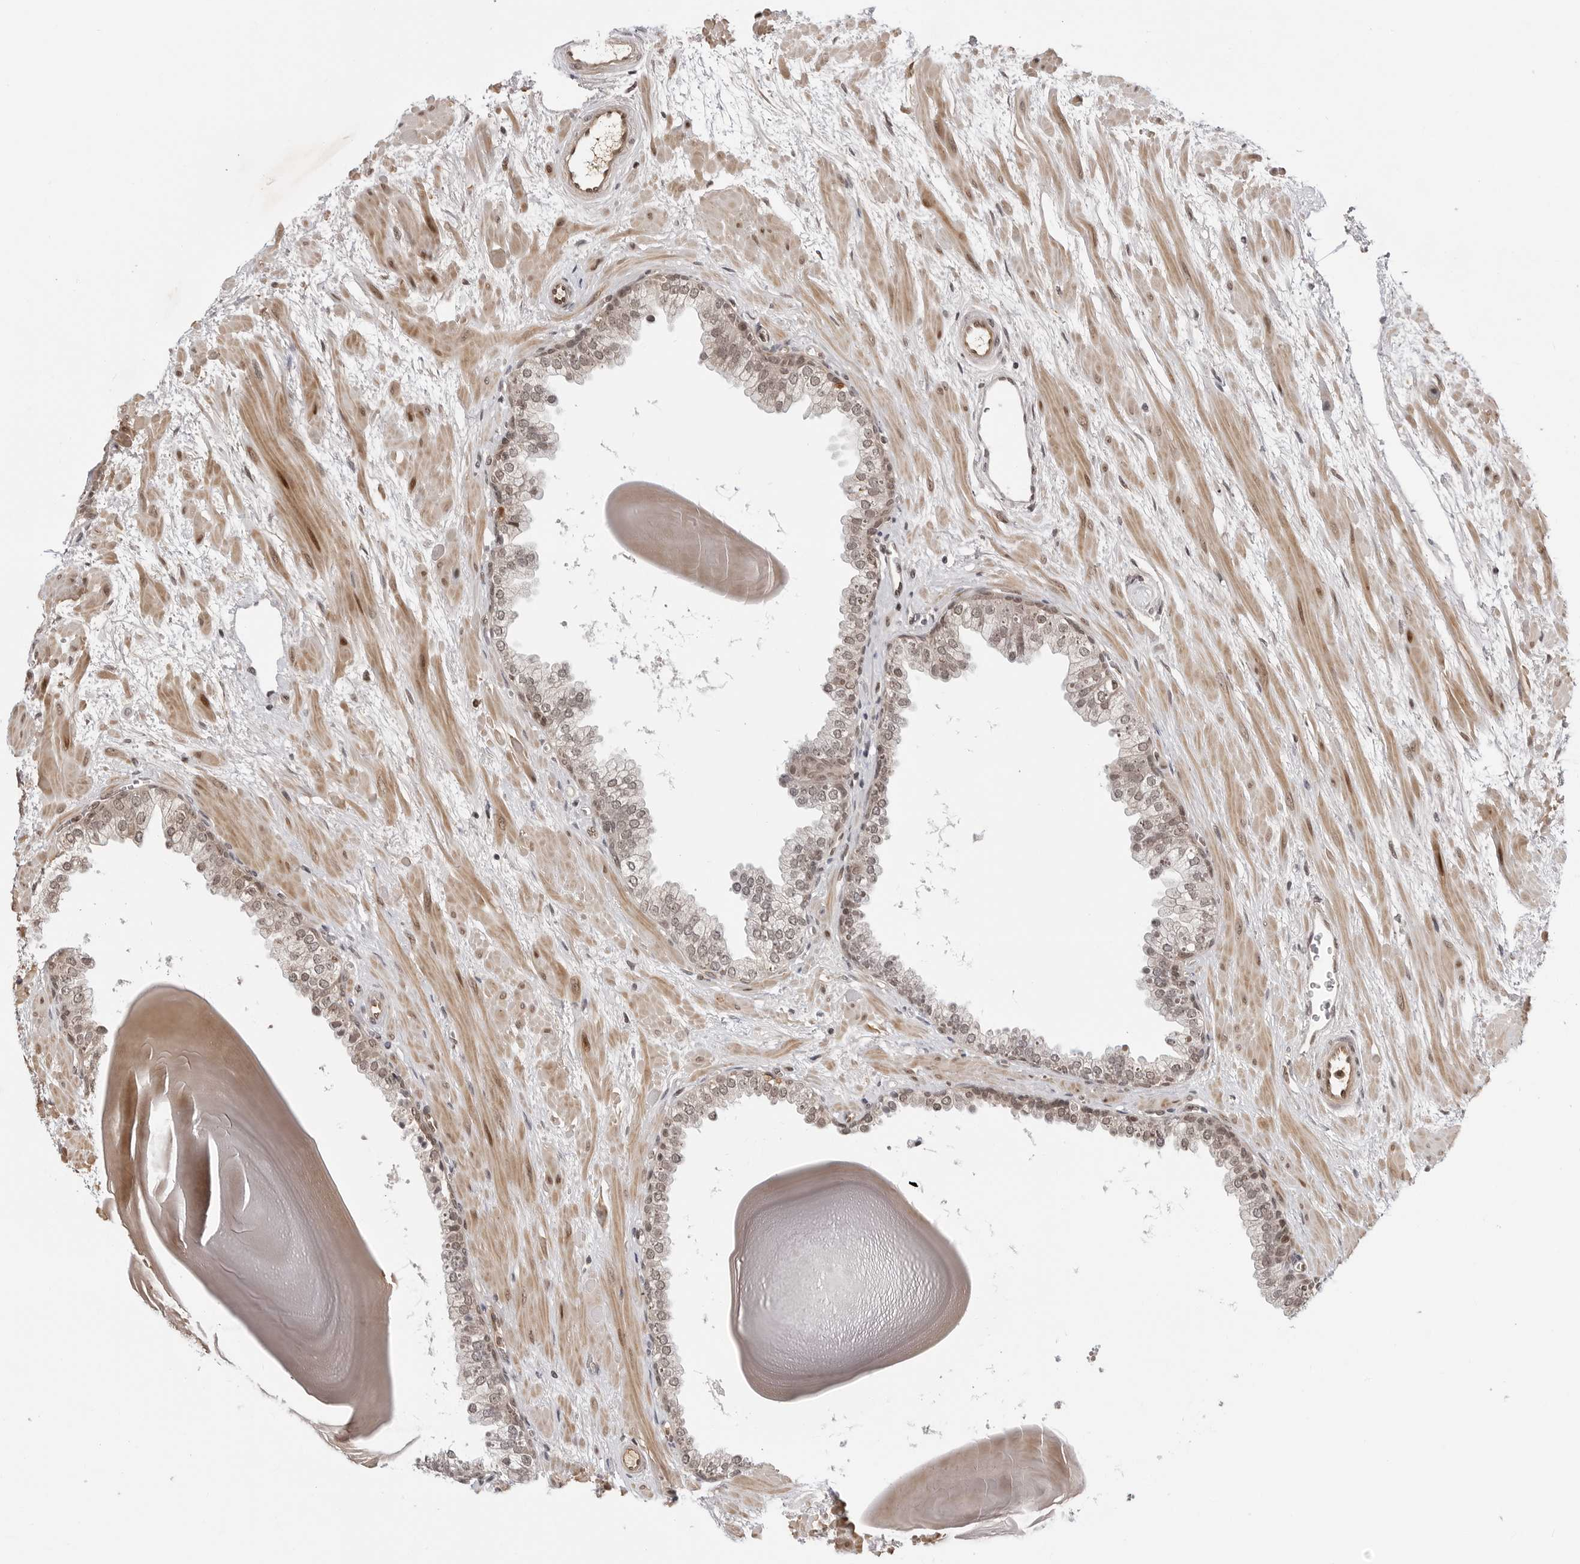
{"staining": {"intensity": "moderate", "quantity": "25%-75%", "location": "cytoplasmic/membranous,nuclear"}, "tissue": "prostate", "cell_type": "Glandular cells", "image_type": "normal", "snomed": [{"axis": "morphology", "description": "Normal tissue, NOS"}, {"axis": "topography", "description": "Prostate"}], "caption": "A high-resolution image shows IHC staining of benign prostate, which reveals moderate cytoplasmic/membranous,nuclear expression in about 25%-75% of glandular cells.", "gene": "C8orf33", "patient": {"sex": "male", "age": 48}}